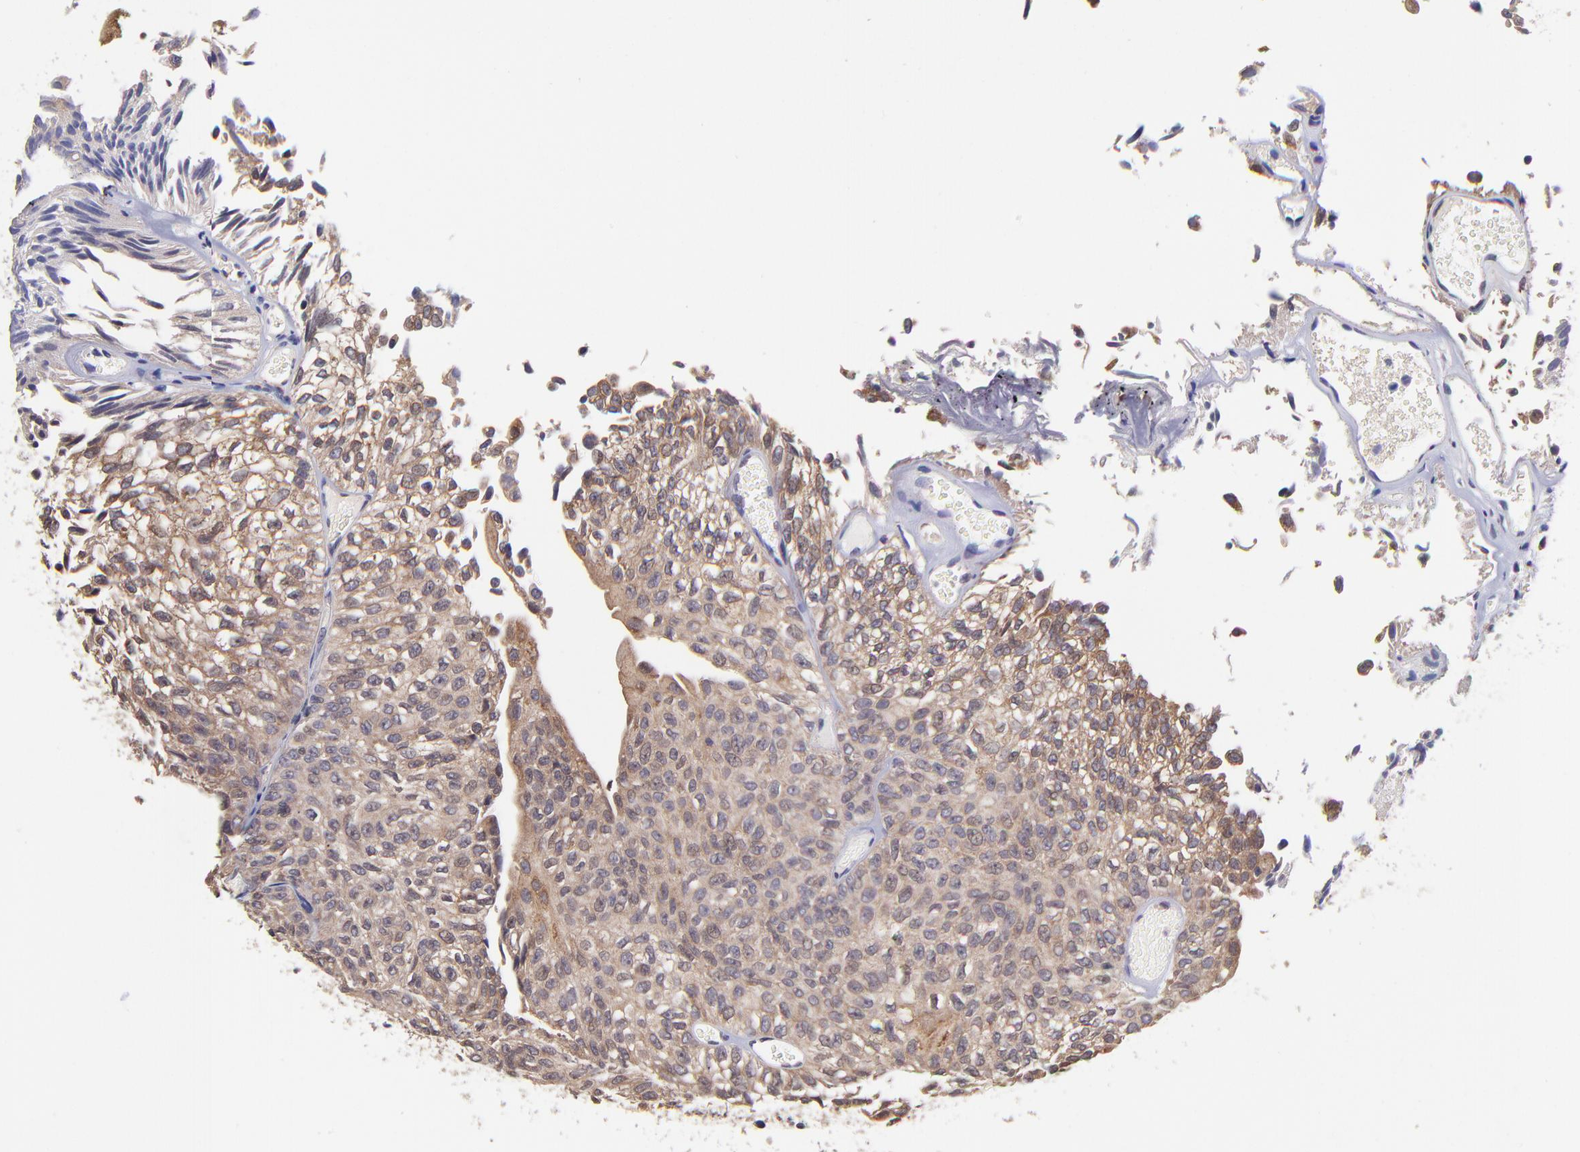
{"staining": {"intensity": "moderate", "quantity": ">75%", "location": "cytoplasmic/membranous"}, "tissue": "urothelial cancer", "cell_type": "Tumor cells", "image_type": "cancer", "snomed": [{"axis": "morphology", "description": "Urothelial carcinoma, Low grade"}, {"axis": "topography", "description": "Urinary bladder"}], "caption": "This photomicrograph exhibits urothelial carcinoma (low-grade) stained with immunohistochemistry to label a protein in brown. The cytoplasmic/membranous of tumor cells show moderate positivity for the protein. Nuclei are counter-stained blue.", "gene": "NSF", "patient": {"sex": "male", "age": 76}}